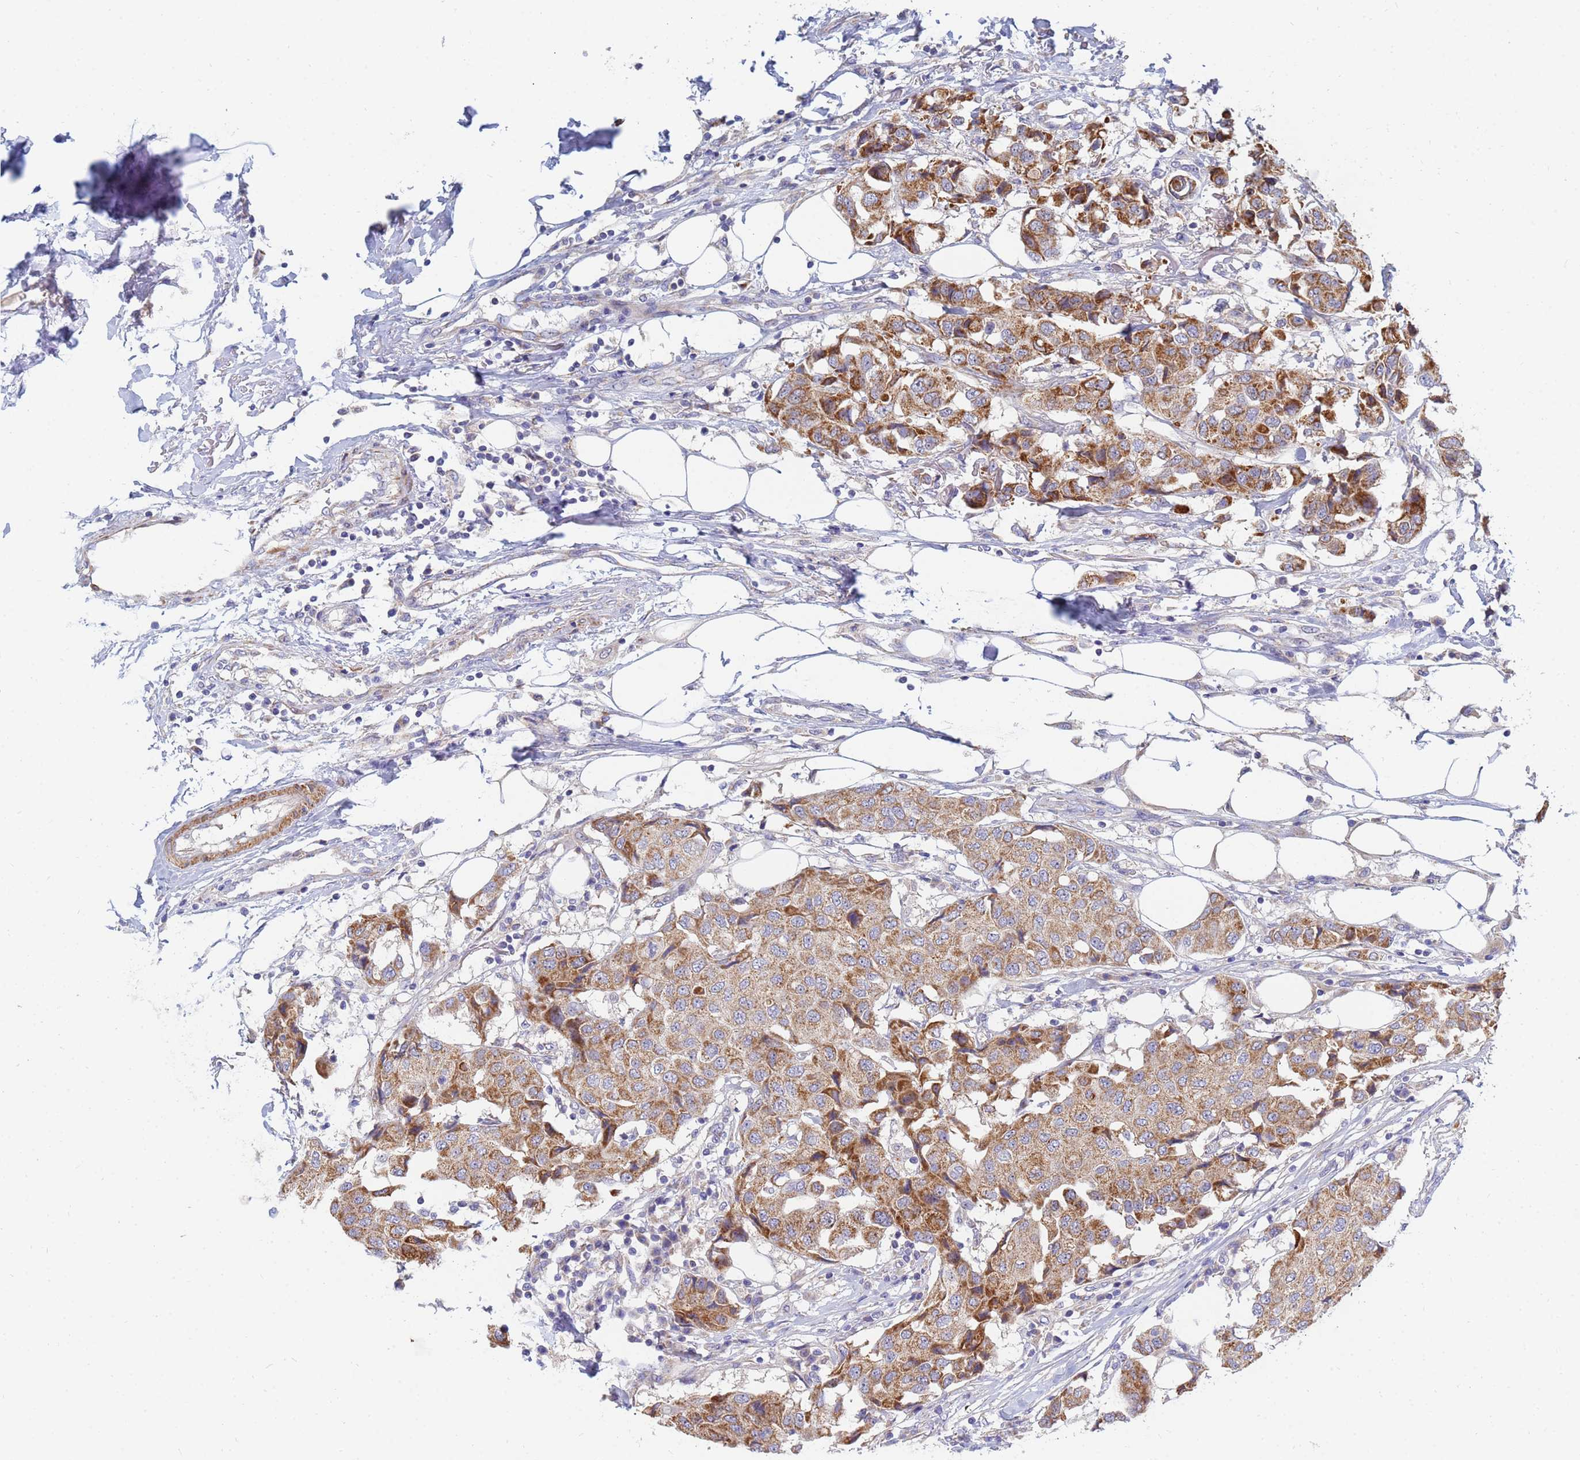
{"staining": {"intensity": "moderate", "quantity": ">75%", "location": "cytoplasmic/membranous"}, "tissue": "breast cancer", "cell_type": "Tumor cells", "image_type": "cancer", "snomed": [{"axis": "morphology", "description": "Duct carcinoma"}, {"axis": "topography", "description": "Breast"}], "caption": "This histopathology image reveals IHC staining of breast cancer (invasive ductal carcinoma), with medium moderate cytoplasmic/membranous expression in approximately >75% of tumor cells.", "gene": "SDR39U1", "patient": {"sex": "female", "age": 80}}